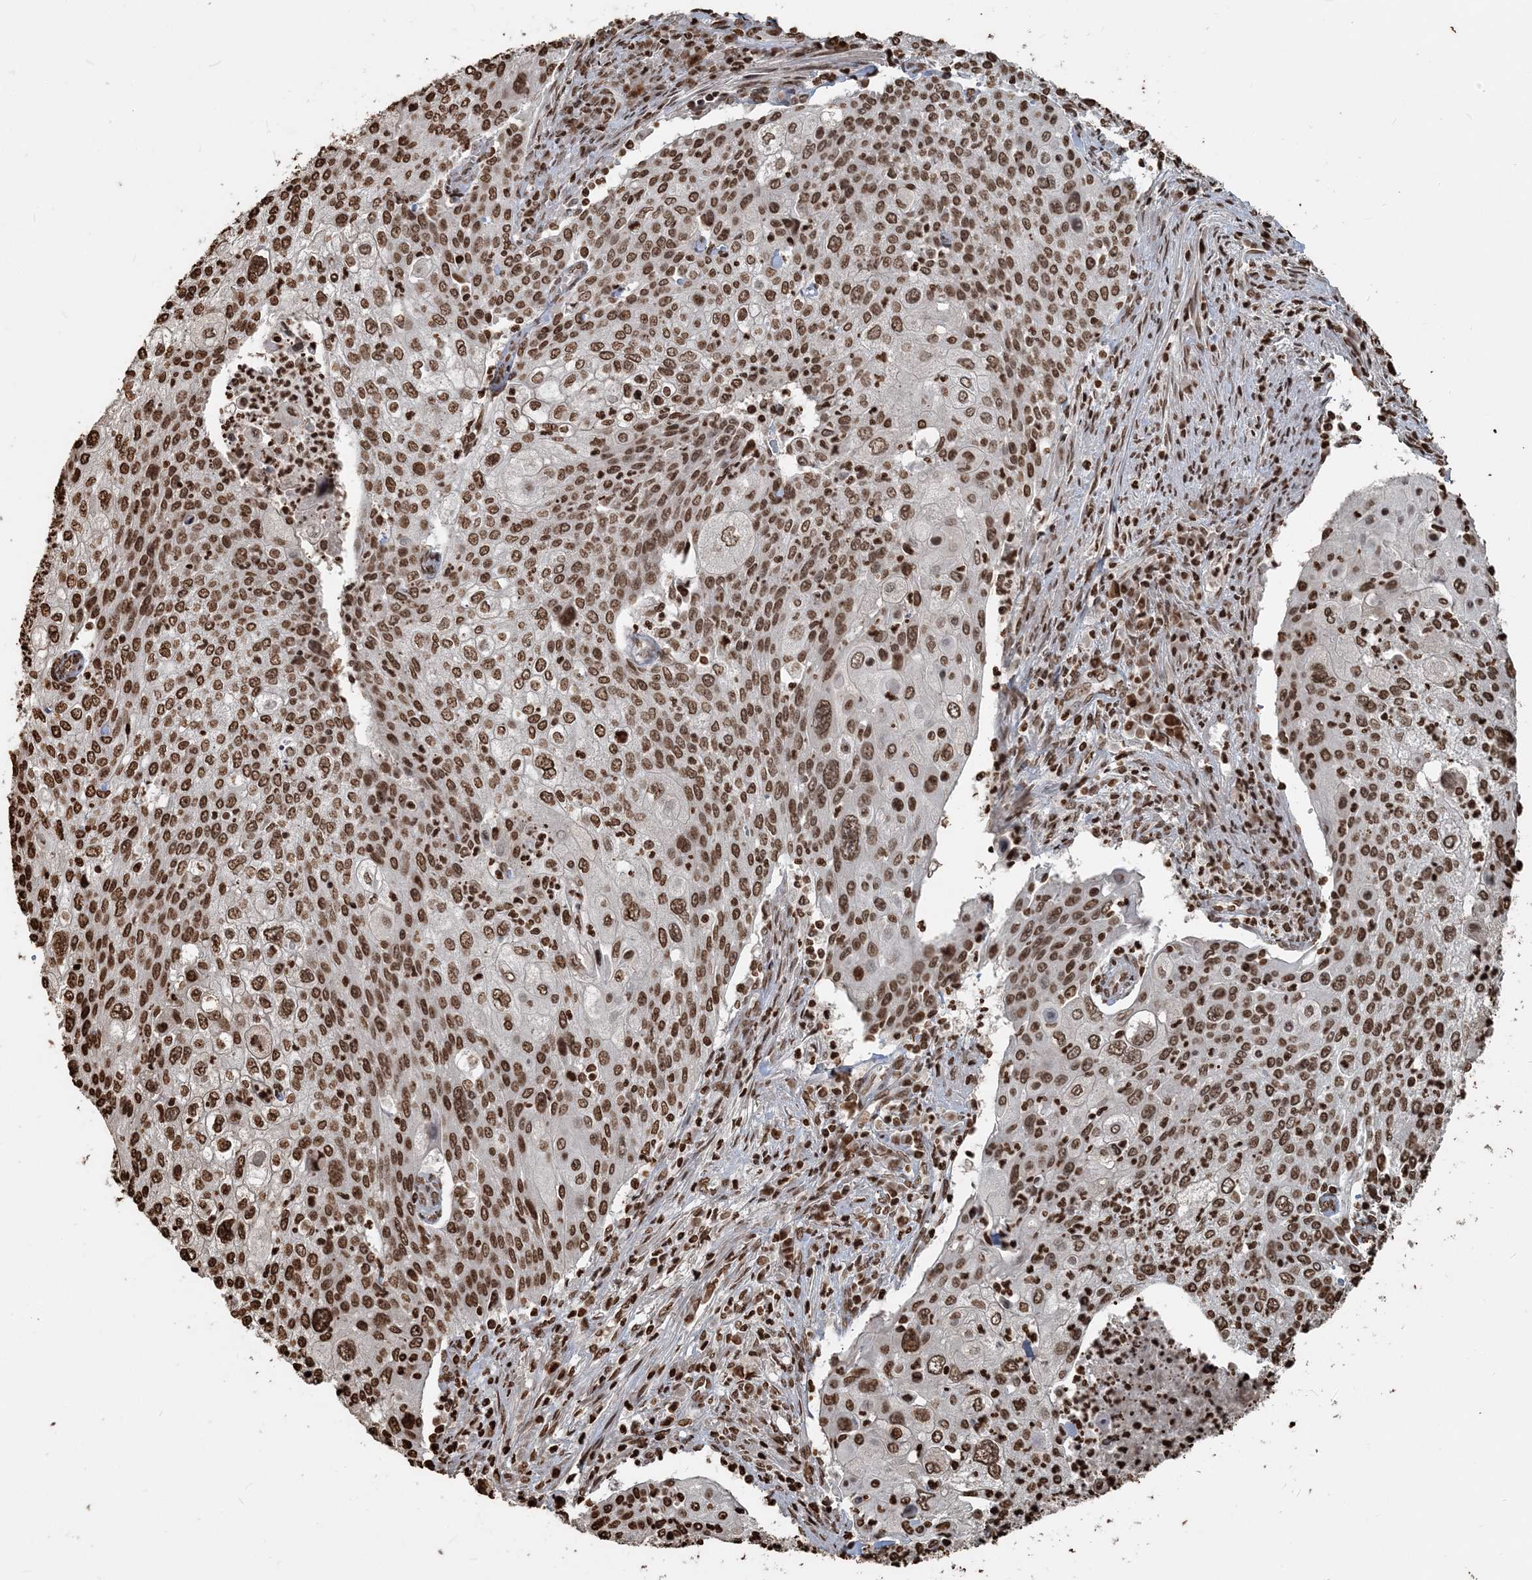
{"staining": {"intensity": "moderate", "quantity": ">75%", "location": "nuclear"}, "tissue": "cervical cancer", "cell_type": "Tumor cells", "image_type": "cancer", "snomed": [{"axis": "morphology", "description": "Squamous cell carcinoma, NOS"}, {"axis": "topography", "description": "Cervix"}], "caption": "Cervical squamous cell carcinoma was stained to show a protein in brown. There is medium levels of moderate nuclear staining in approximately >75% of tumor cells.", "gene": "H3-3B", "patient": {"sex": "female", "age": 40}}